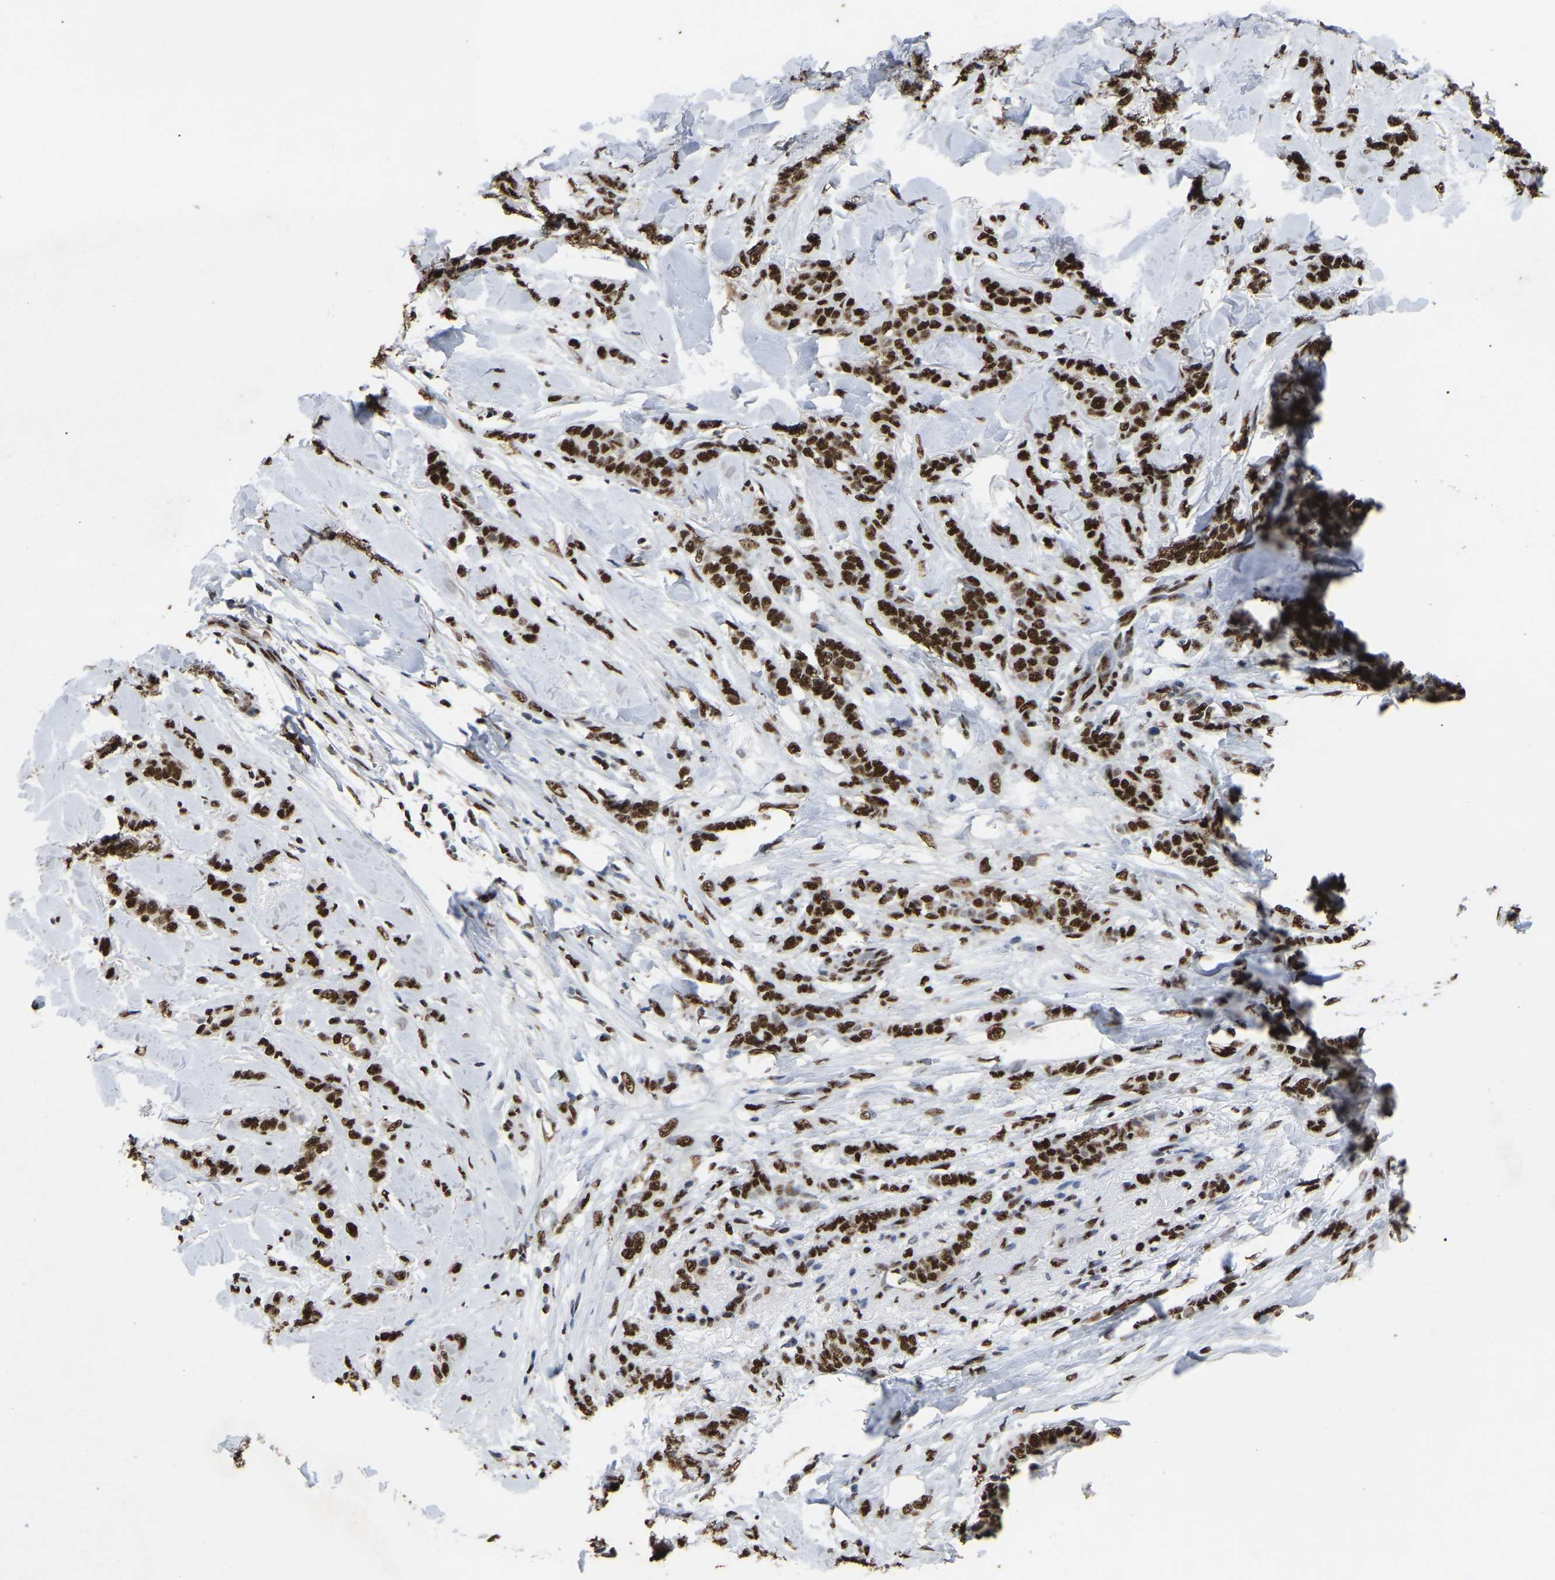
{"staining": {"intensity": "strong", "quantity": ">75%", "location": "nuclear"}, "tissue": "breast cancer", "cell_type": "Tumor cells", "image_type": "cancer", "snomed": [{"axis": "morphology", "description": "Lobular carcinoma"}, {"axis": "topography", "description": "Skin"}, {"axis": "topography", "description": "Breast"}], "caption": "DAB immunohistochemical staining of breast cancer exhibits strong nuclear protein positivity in about >75% of tumor cells. The protein is shown in brown color, while the nuclei are stained blue.", "gene": "RBL2", "patient": {"sex": "female", "age": 46}}